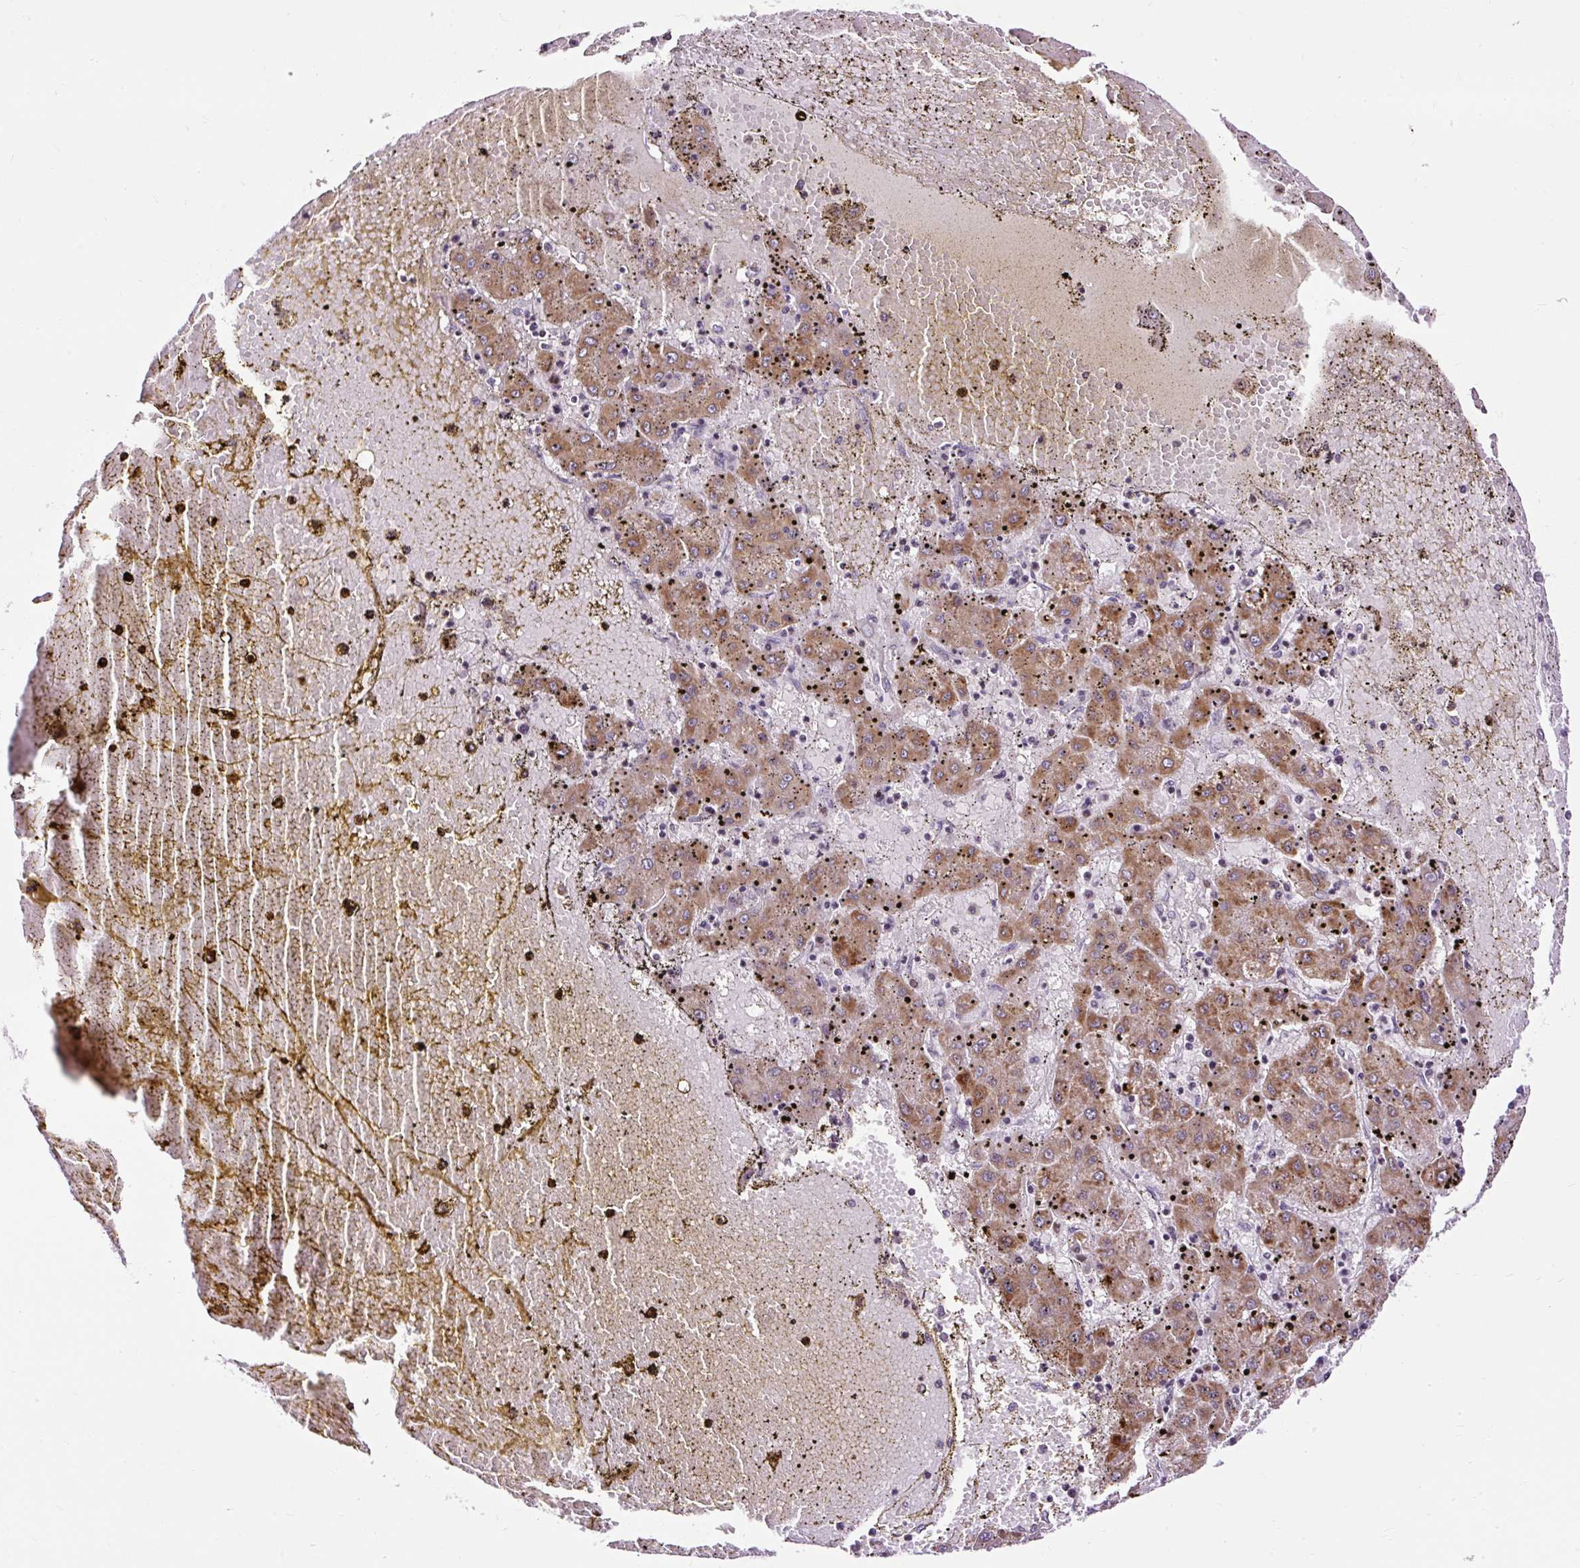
{"staining": {"intensity": "moderate", "quantity": ">75%", "location": "cytoplasmic/membranous"}, "tissue": "liver cancer", "cell_type": "Tumor cells", "image_type": "cancer", "snomed": [{"axis": "morphology", "description": "Carcinoma, Hepatocellular, NOS"}, {"axis": "topography", "description": "Liver"}], "caption": "Immunohistochemistry (DAB) staining of human liver cancer (hepatocellular carcinoma) shows moderate cytoplasmic/membranous protein staining in approximately >75% of tumor cells. The staining is performed using DAB (3,3'-diaminobenzidine) brown chromogen to label protein expression. The nuclei are counter-stained blue using hematoxylin.", "gene": "FMC1", "patient": {"sex": "male", "age": 72}}